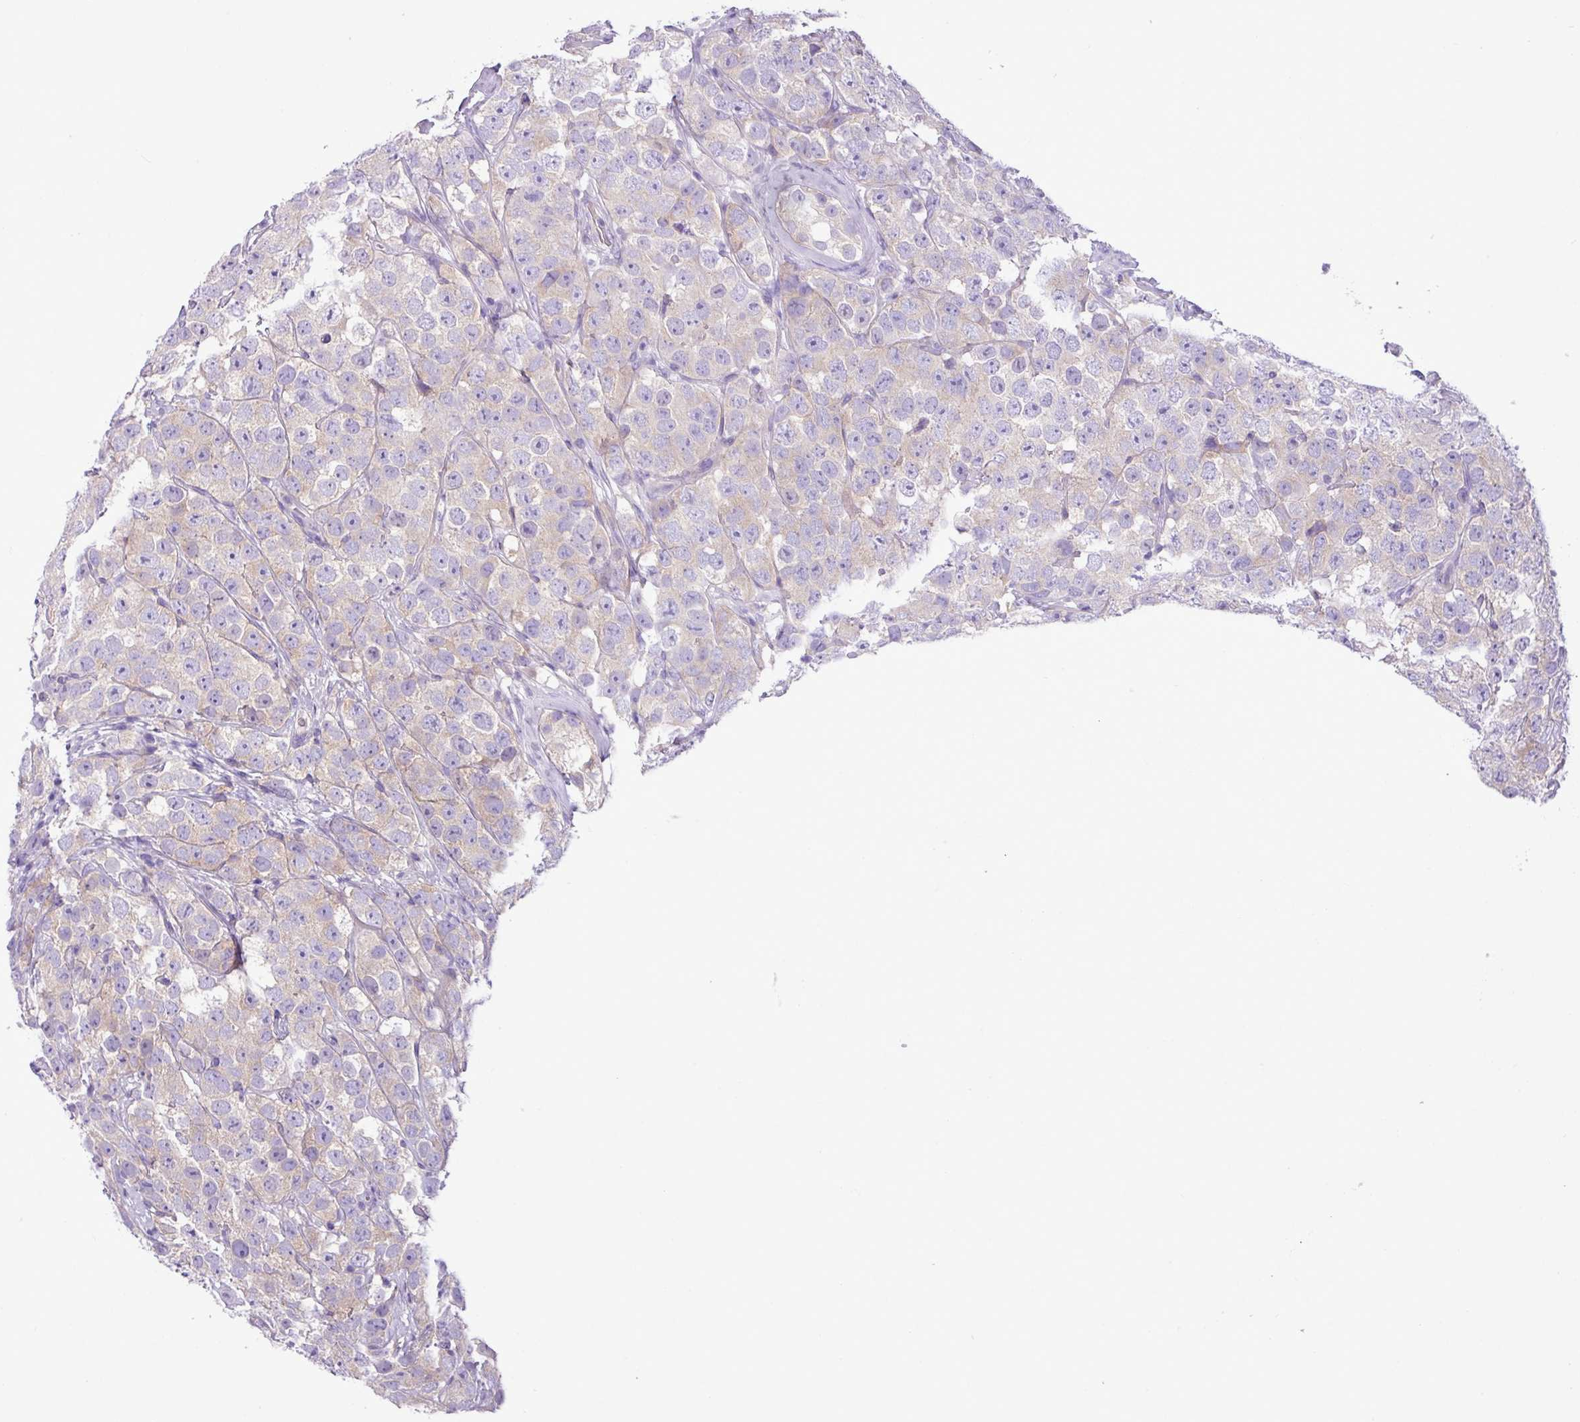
{"staining": {"intensity": "negative", "quantity": "none", "location": "none"}, "tissue": "testis cancer", "cell_type": "Tumor cells", "image_type": "cancer", "snomed": [{"axis": "morphology", "description": "Seminoma, NOS"}, {"axis": "topography", "description": "Testis"}], "caption": "Human testis cancer (seminoma) stained for a protein using immunohistochemistry shows no positivity in tumor cells.", "gene": "ZSCAN5A", "patient": {"sex": "male", "age": 28}}